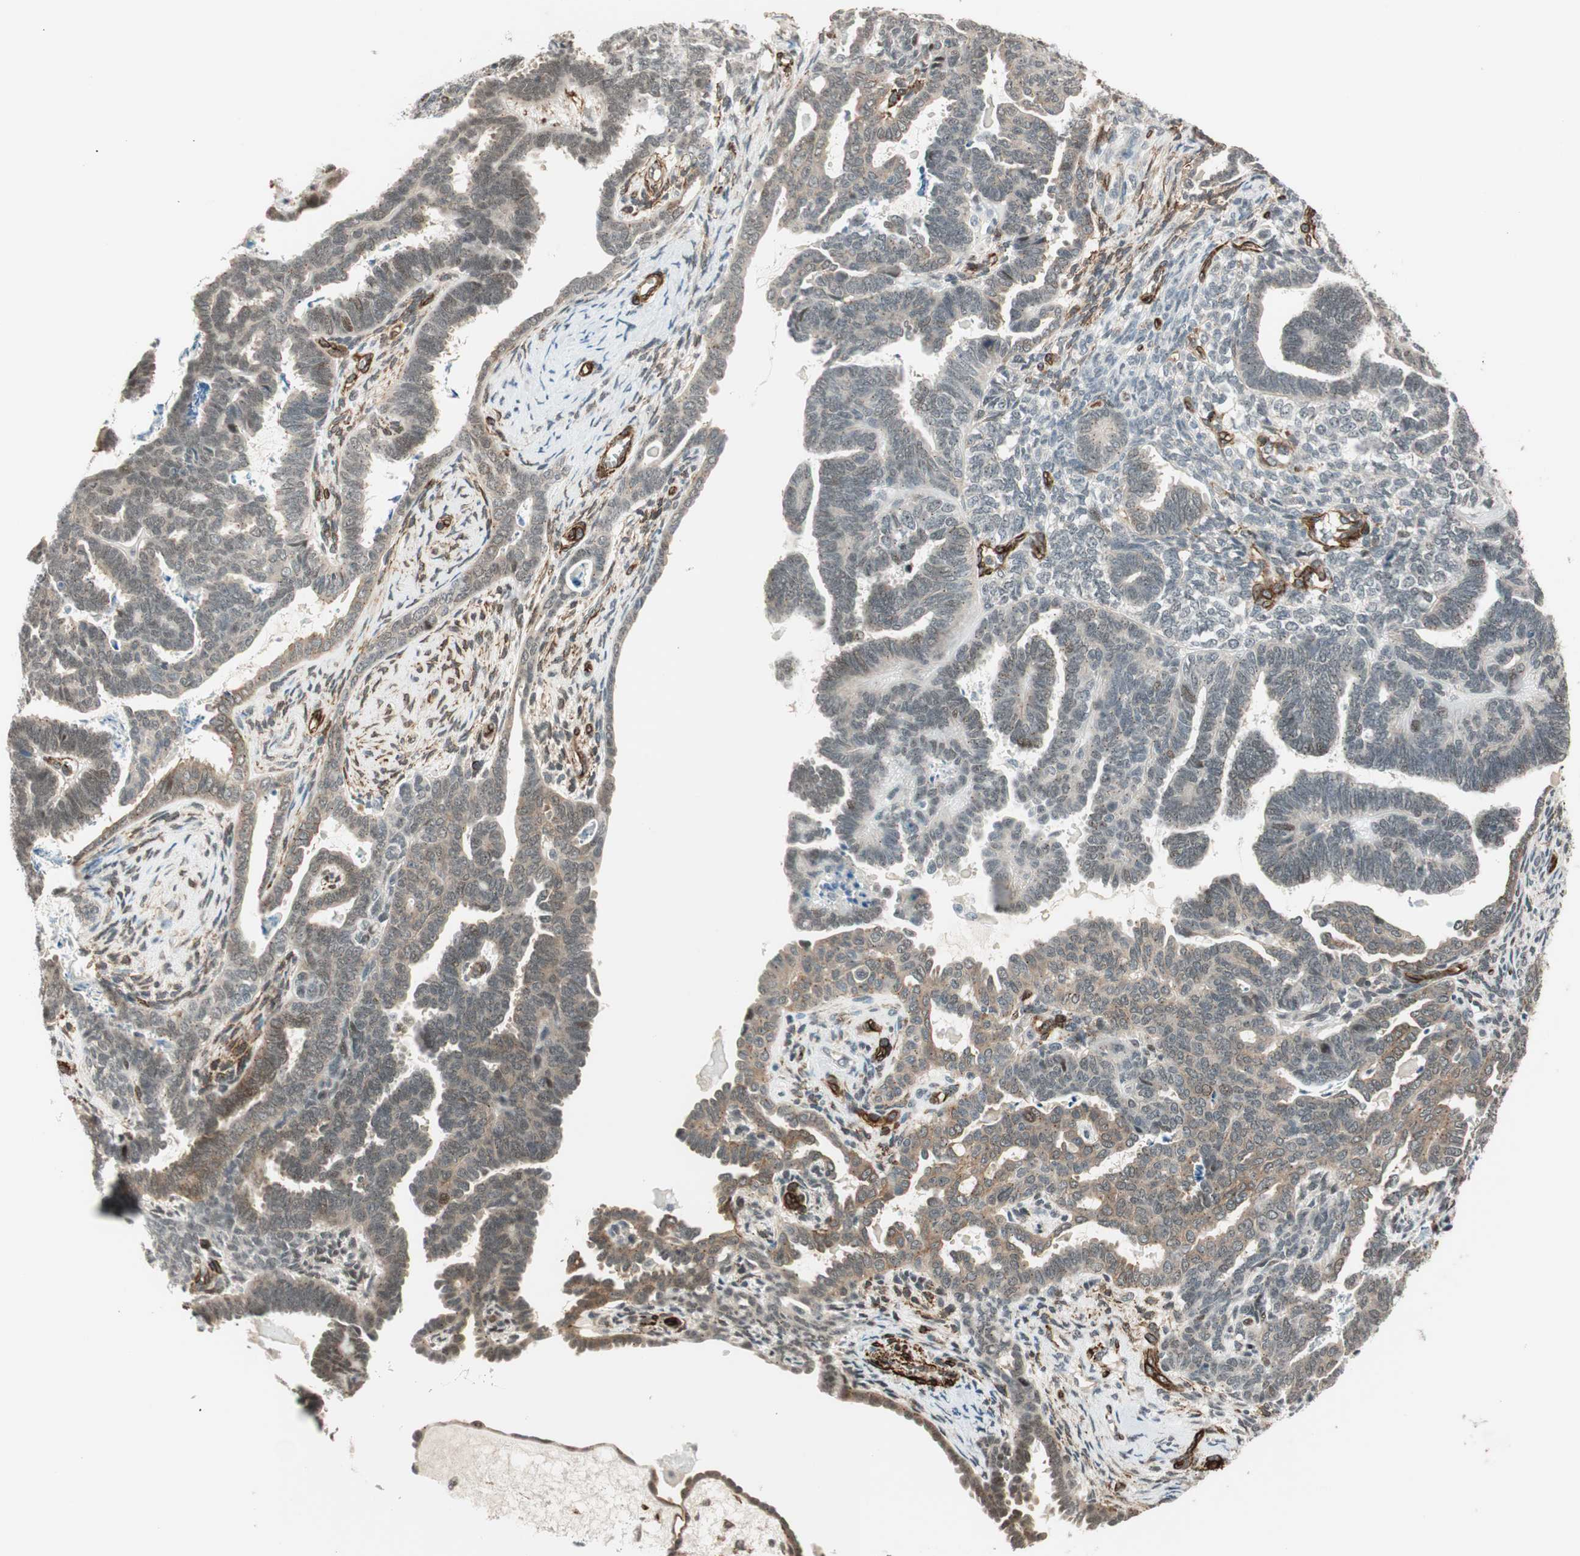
{"staining": {"intensity": "weak", "quantity": "<25%", "location": "cytoplasmic/membranous"}, "tissue": "endometrial cancer", "cell_type": "Tumor cells", "image_type": "cancer", "snomed": [{"axis": "morphology", "description": "Neoplasm, malignant, NOS"}, {"axis": "topography", "description": "Endometrium"}], "caption": "This is an immunohistochemistry photomicrograph of human endometrial malignant neoplasm. There is no expression in tumor cells.", "gene": "CDK19", "patient": {"sex": "female", "age": 74}}